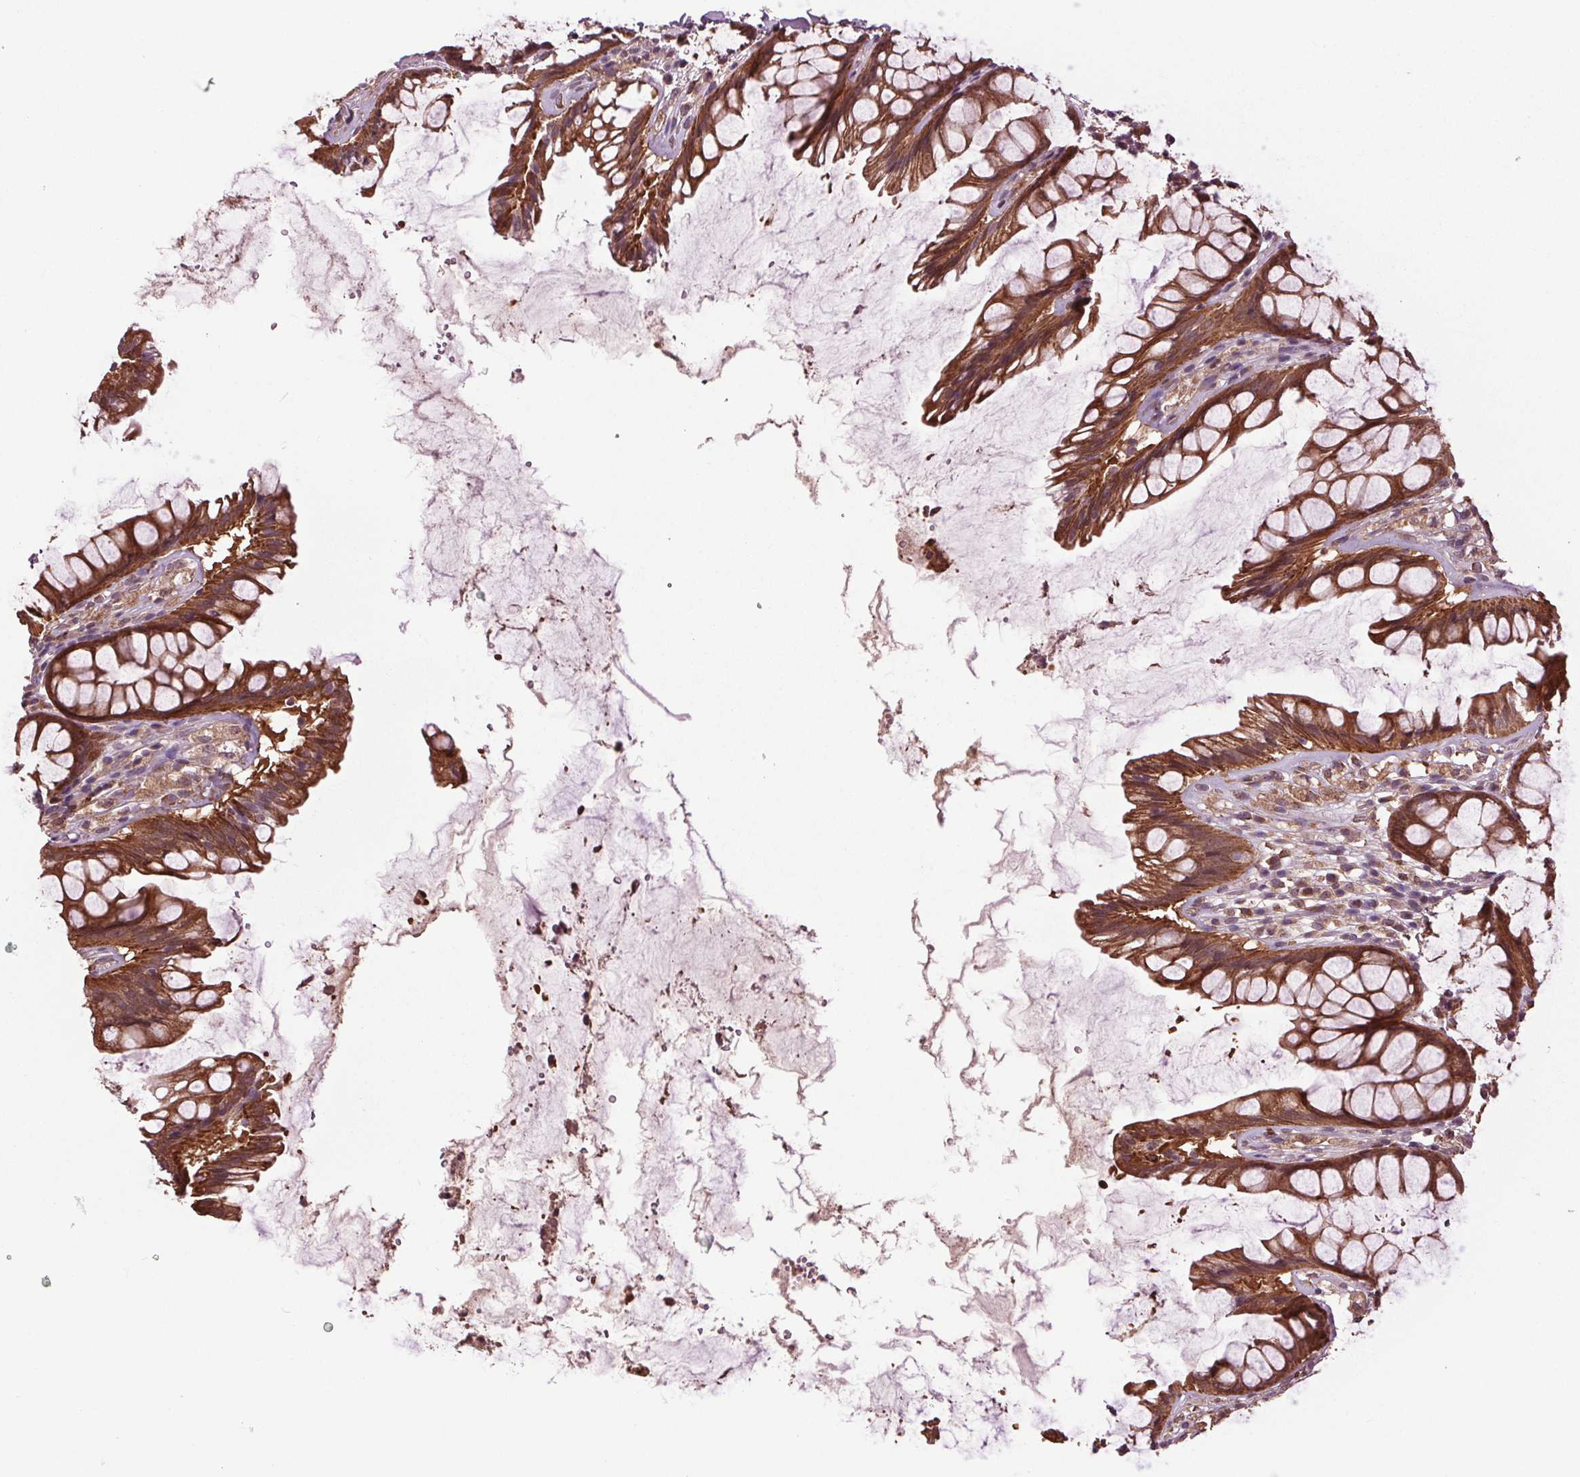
{"staining": {"intensity": "strong", "quantity": ">75%", "location": "cytoplasmic/membranous"}, "tissue": "rectum", "cell_type": "Glandular cells", "image_type": "normal", "snomed": [{"axis": "morphology", "description": "Normal tissue, NOS"}, {"axis": "topography", "description": "Rectum"}], "caption": "The immunohistochemical stain highlights strong cytoplasmic/membranous positivity in glandular cells of benign rectum. (Stains: DAB (3,3'-diaminobenzidine) in brown, nuclei in blue, Microscopy: brightfield microscopy at high magnification).", "gene": "RNPEP", "patient": {"sex": "male", "age": 72}}